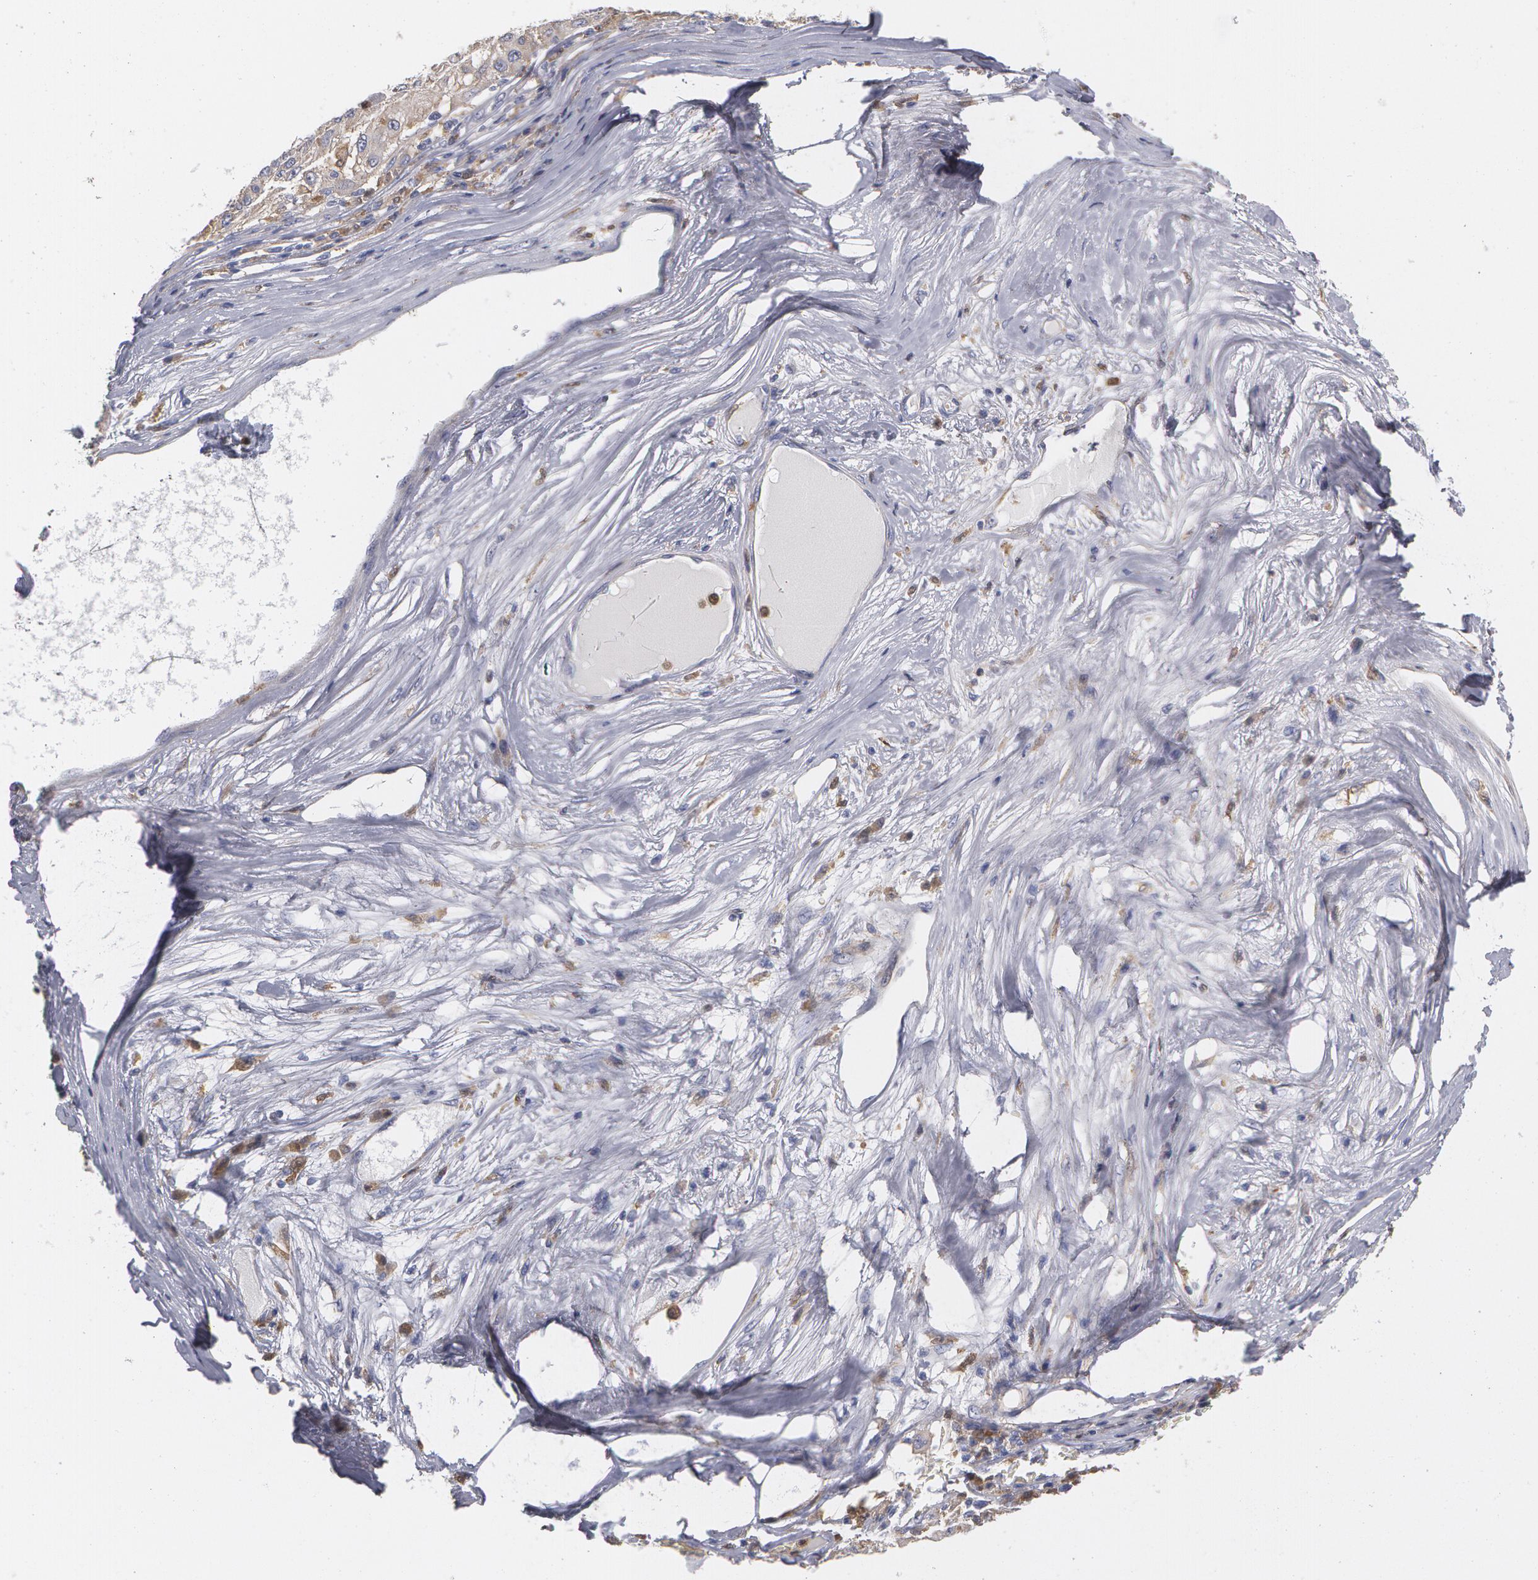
{"staining": {"intensity": "negative", "quantity": "none", "location": "none"}, "tissue": "melanoma", "cell_type": "Tumor cells", "image_type": "cancer", "snomed": [{"axis": "morphology", "description": "Malignant melanoma, NOS"}, {"axis": "topography", "description": "Skin"}], "caption": "This is an IHC photomicrograph of malignant melanoma. There is no expression in tumor cells.", "gene": "SYK", "patient": {"sex": "female", "age": 77}}